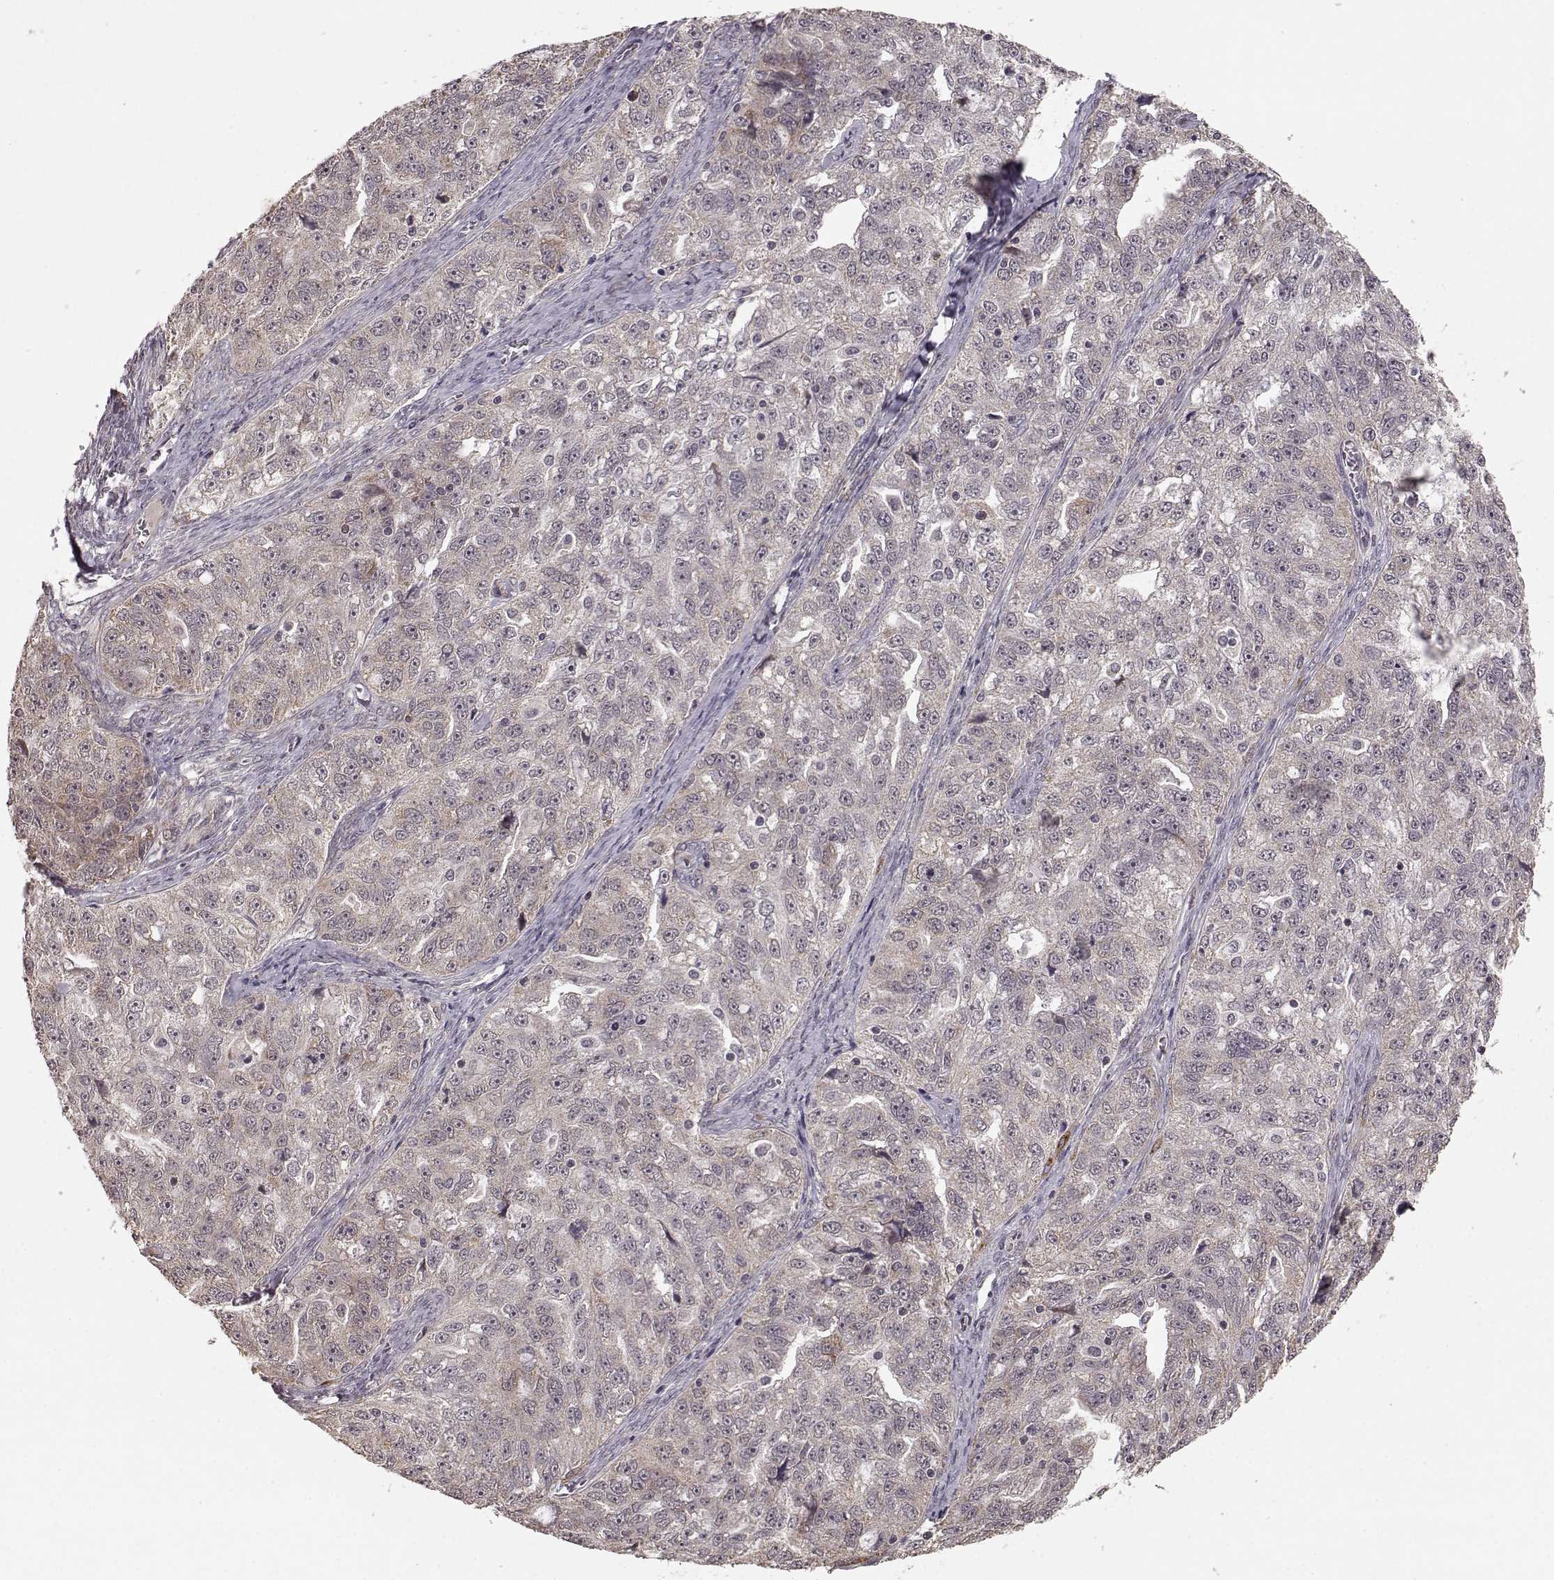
{"staining": {"intensity": "negative", "quantity": "none", "location": "none"}, "tissue": "ovarian cancer", "cell_type": "Tumor cells", "image_type": "cancer", "snomed": [{"axis": "morphology", "description": "Cystadenocarcinoma, serous, NOS"}, {"axis": "topography", "description": "Ovary"}], "caption": "The photomicrograph shows no staining of tumor cells in ovarian cancer. Nuclei are stained in blue.", "gene": "ELOVL5", "patient": {"sex": "female", "age": 51}}